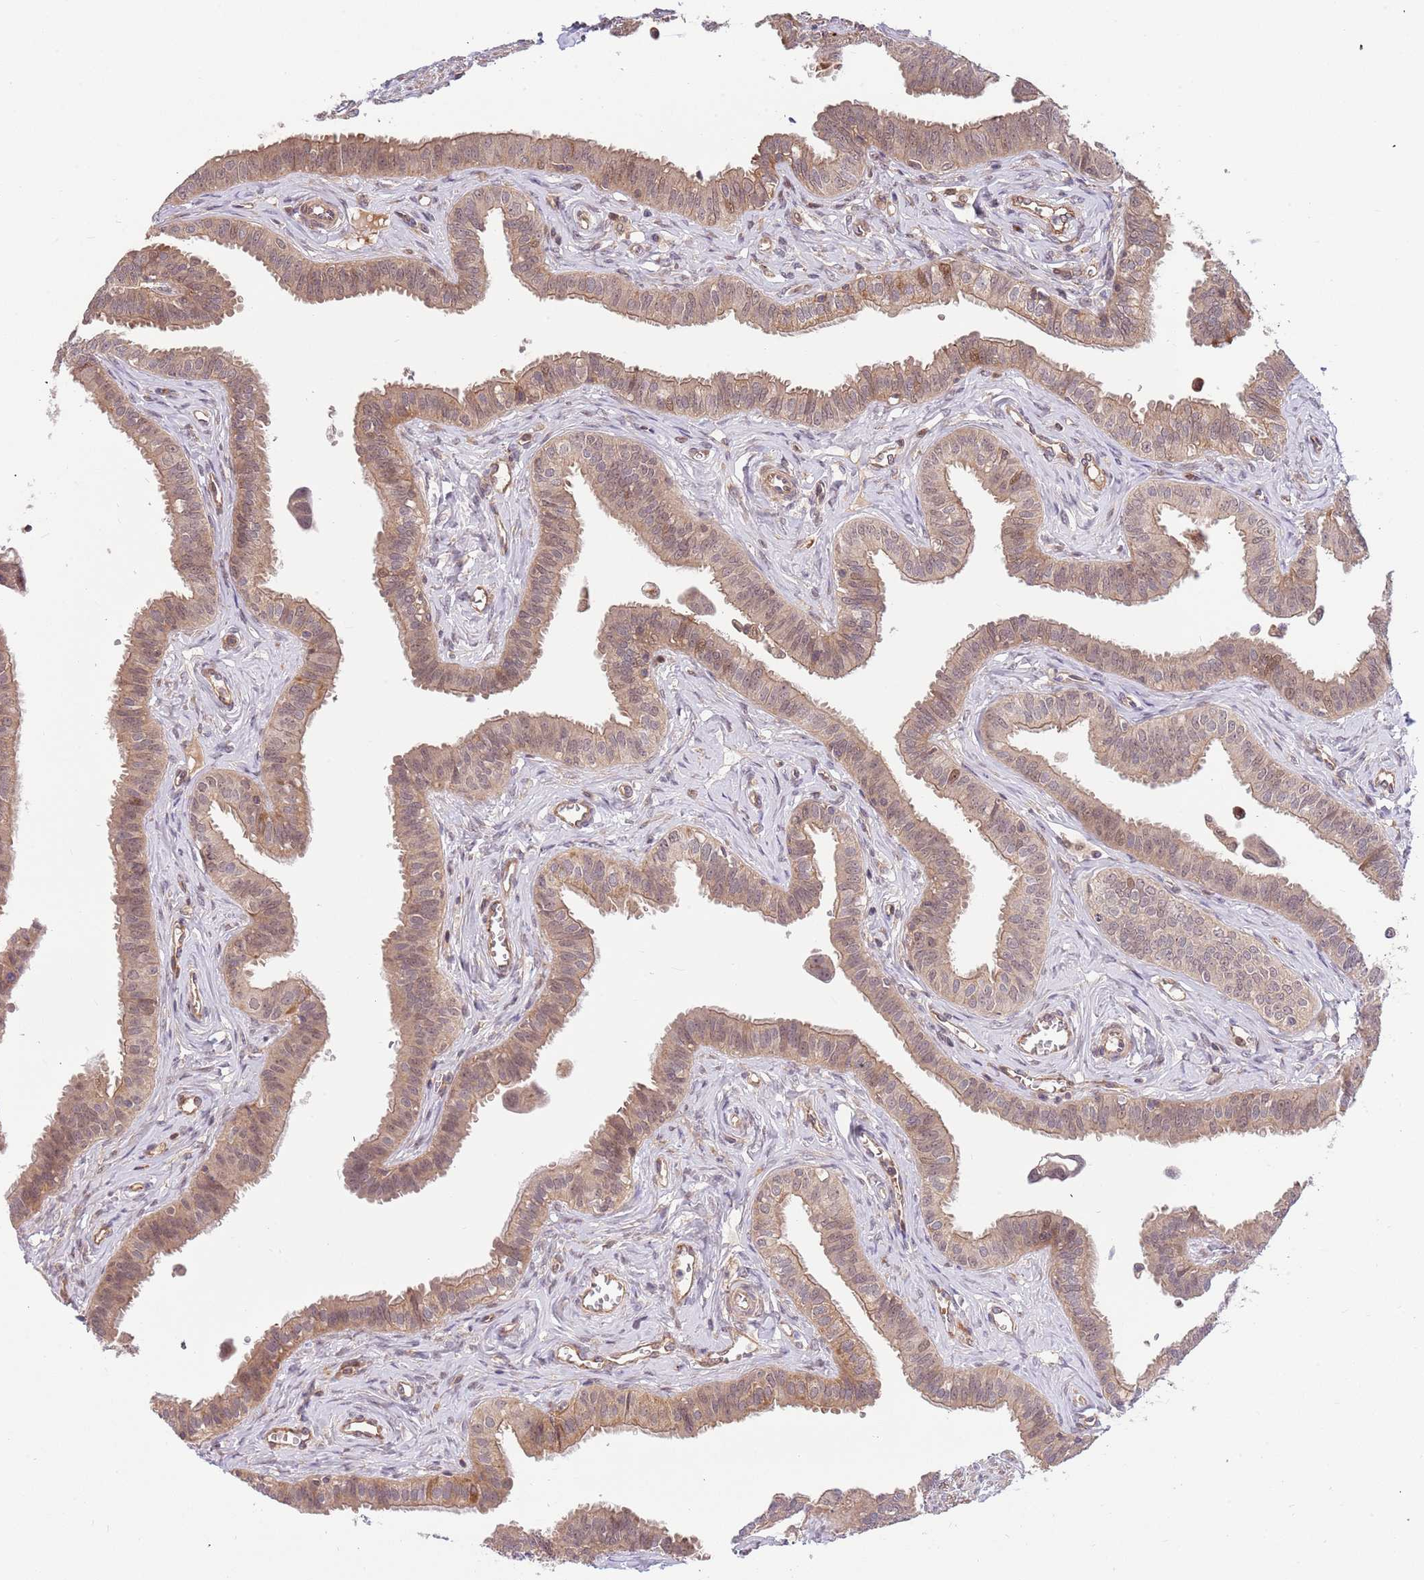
{"staining": {"intensity": "moderate", "quantity": ">75%", "location": "cytoplasmic/membranous"}, "tissue": "fallopian tube", "cell_type": "Glandular cells", "image_type": "normal", "snomed": [{"axis": "morphology", "description": "Normal tissue, NOS"}, {"axis": "morphology", "description": "Carcinoma, NOS"}, {"axis": "topography", "description": "Fallopian tube"}, {"axis": "topography", "description": "Ovary"}], "caption": "Protein expression analysis of normal human fallopian tube reveals moderate cytoplasmic/membranous staining in approximately >75% of glandular cells. (brown staining indicates protein expression, while blue staining denotes nuclei).", "gene": "HAUS3", "patient": {"sex": "female", "age": 59}}